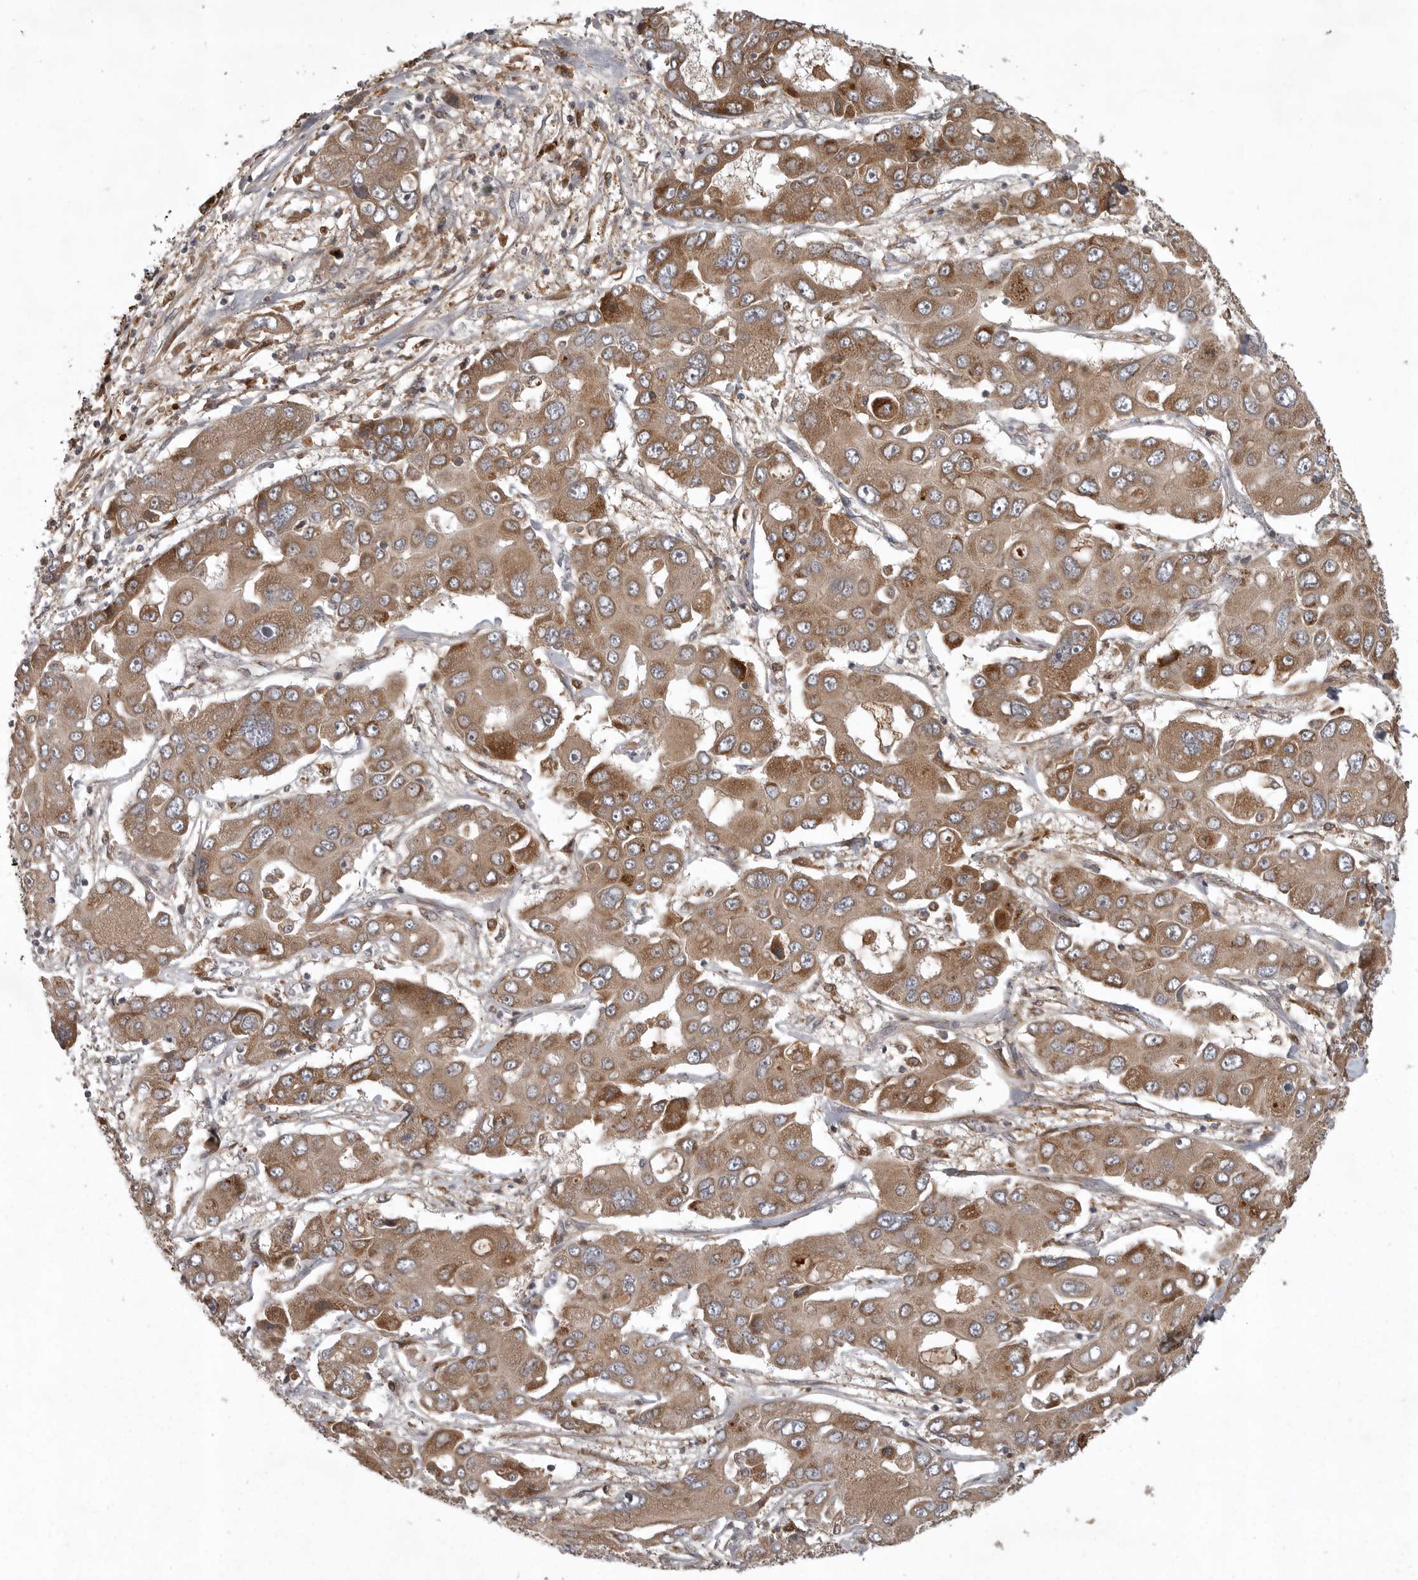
{"staining": {"intensity": "moderate", "quantity": ">75%", "location": "cytoplasmic/membranous"}, "tissue": "liver cancer", "cell_type": "Tumor cells", "image_type": "cancer", "snomed": [{"axis": "morphology", "description": "Cholangiocarcinoma"}, {"axis": "topography", "description": "Liver"}], "caption": "Moderate cytoplasmic/membranous positivity is present in about >75% of tumor cells in liver cancer (cholangiocarcinoma). The staining was performed using DAB (3,3'-diaminobenzidine) to visualize the protein expression in brown, while the nuclei were stained in blue with hematoxylin (Magnification: 20x).", "gene": "GPR31", "patient": {"sex": "male", "age": 67}}